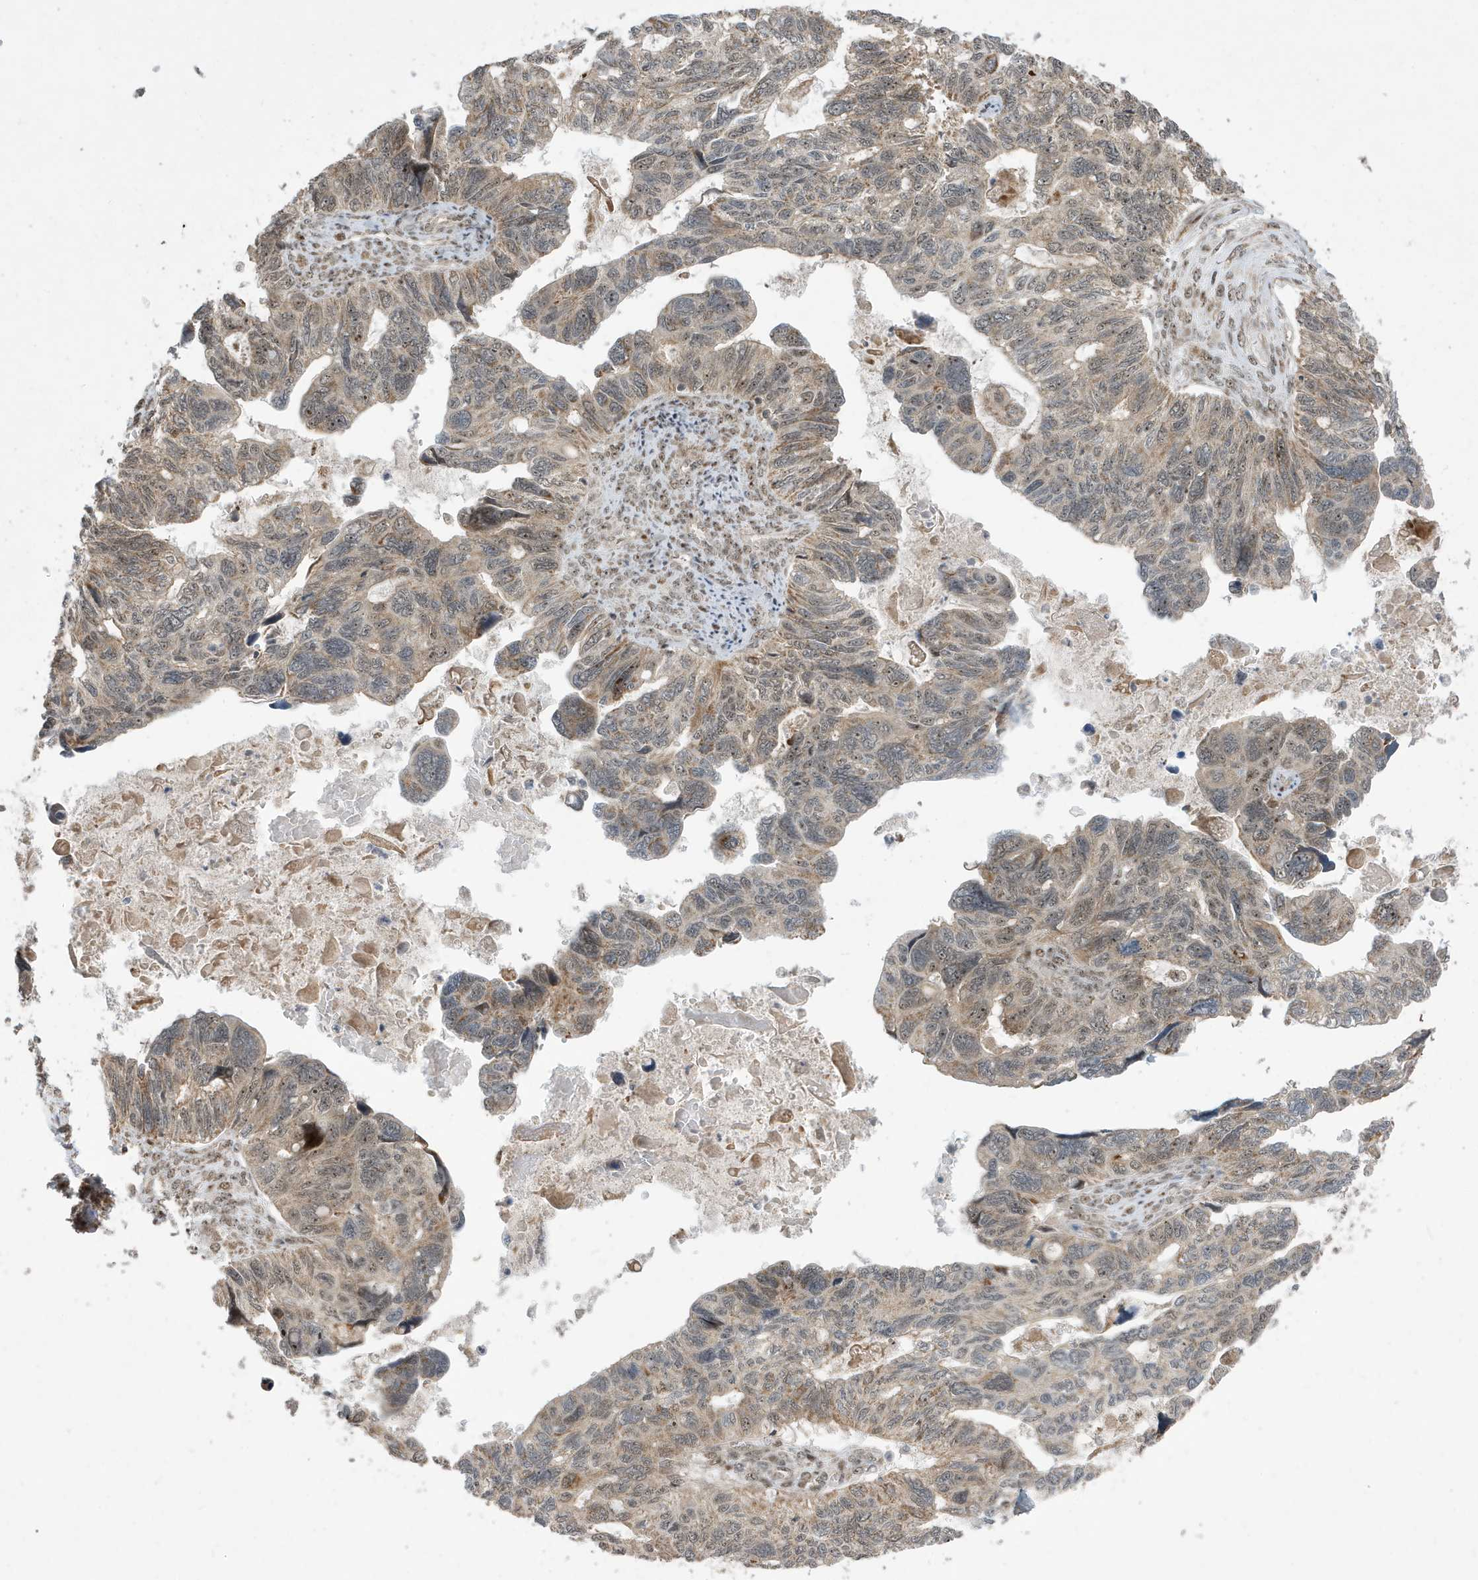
{"staining": {"intensity": "weak", "quantity": "25%-75%", "location": "cytoplasmic/membranous,nuclear"}, "tissue": "ovarian cancer", "cell_type": "Tumor cells", "image_type": "cancer", "snomed": [{"axis": "morphology", "description": "Cystadenocarcinoma, serous, NOS"}, {"axis": "topography", "description": "Ovary"}], "caption": "Immunohistochemical staining of human ovarian serous cystadenocarcinoma demonstrates low levels of weak cytoplasmic/membranous and nuclear expression in approximately 25%-75% of tumor cells.", "gene": "FAM9B", "patient": {"sex": "female", "age": 79}}